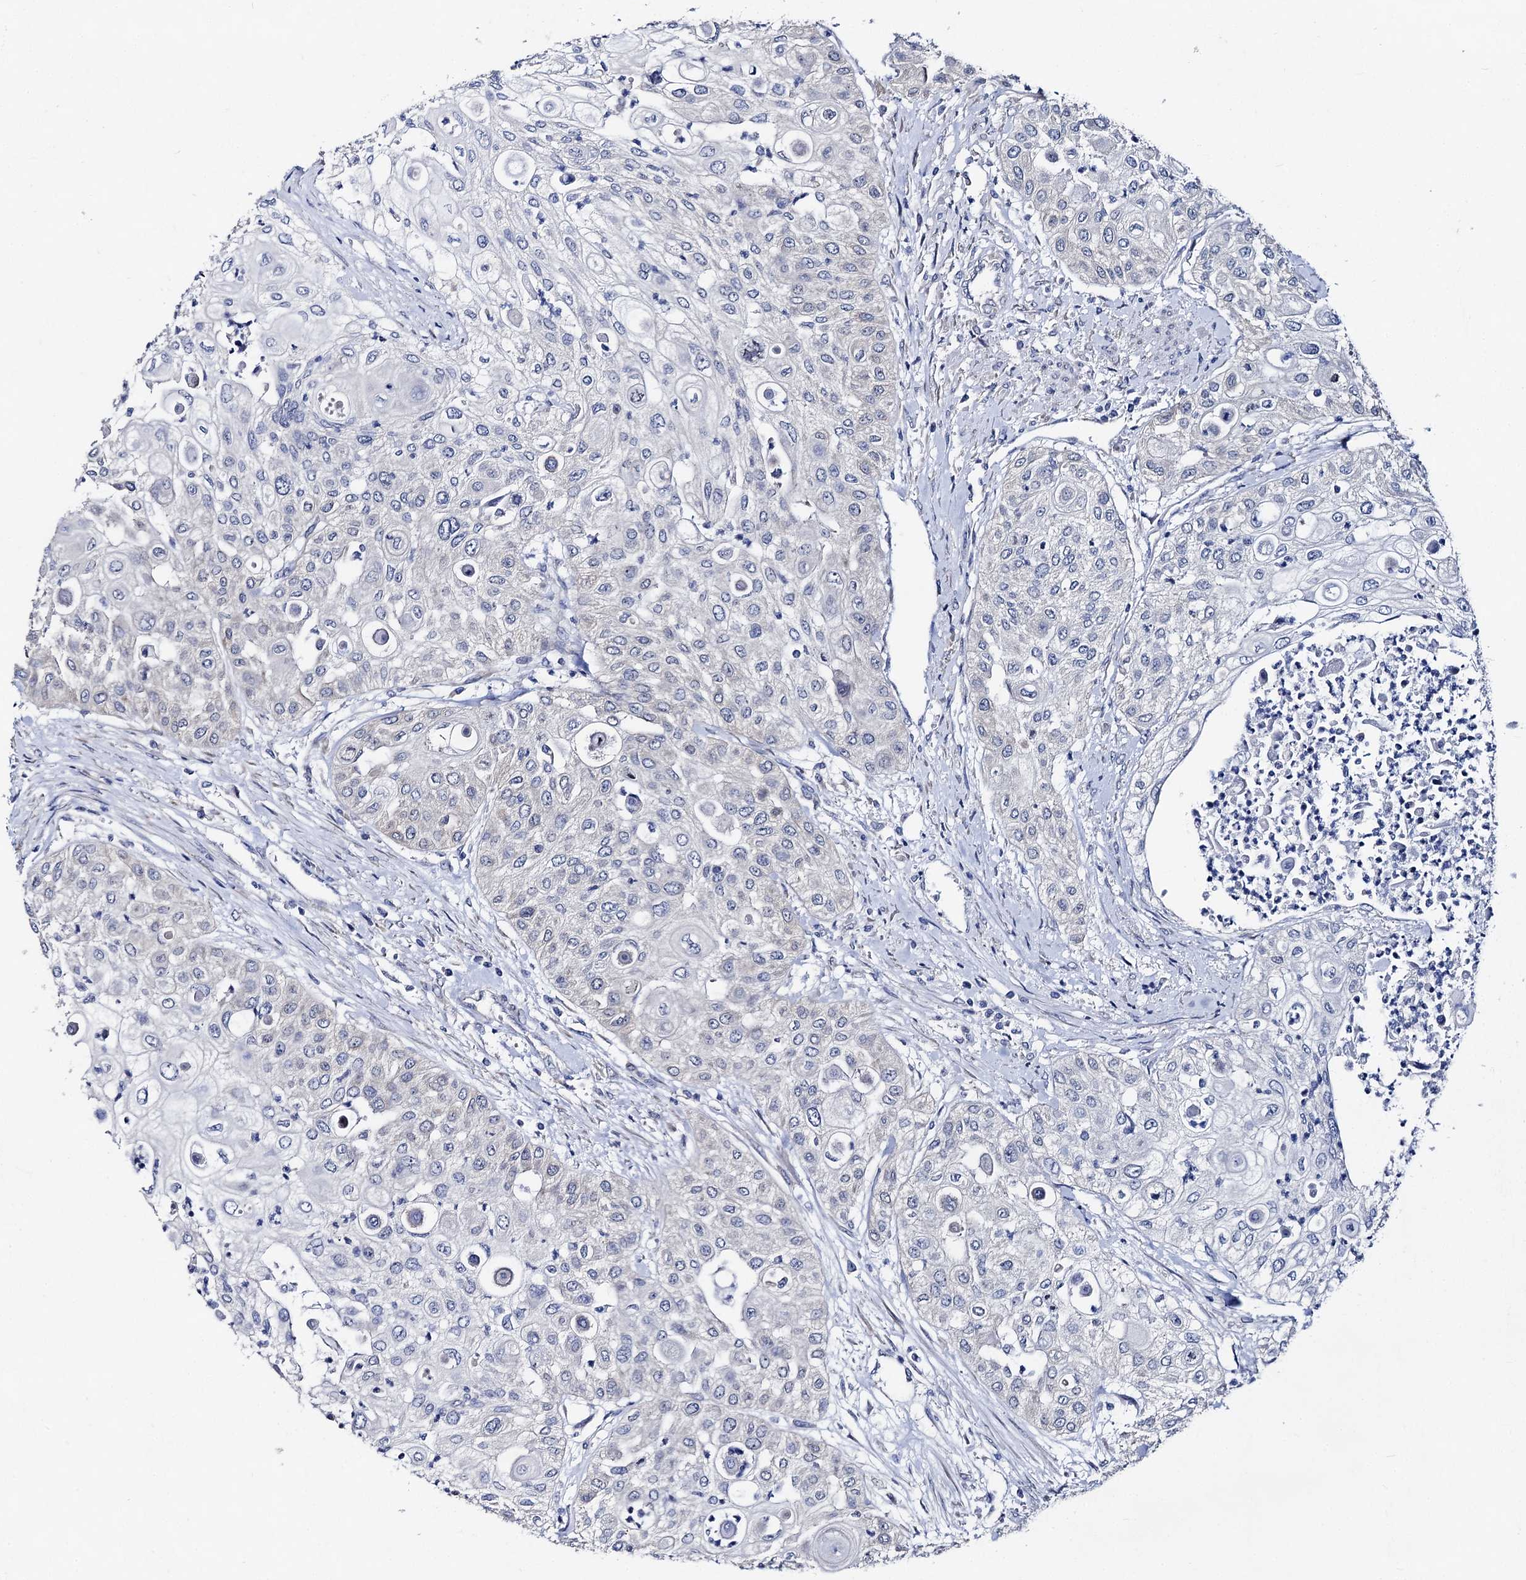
{"staining": {"intensity": "negative", "quantity": "none", "location": "none"}, "tissue": "urothelial cancer", "cell_type": "Tumor cells", "image_type": "cancer", "snomed": [{"axis": "morphology", "description": "Urothelial carcinoma, High grade"}, {"axis": "topography", "description": "Urinary bladder"}], "caption": "DAB immunohistochemical staining of high-grade urothelial carcinoma displays no significant positivity in tumor cells. Brightfield microscopy of immunohistochemistry stained with DAB (3,3'-diaminobenzidine) (brown) and hematoxylin (blue), captured at high magnification.", "gene": "CAPRIN2", "patient": {"sex": "female", "age": 79}}